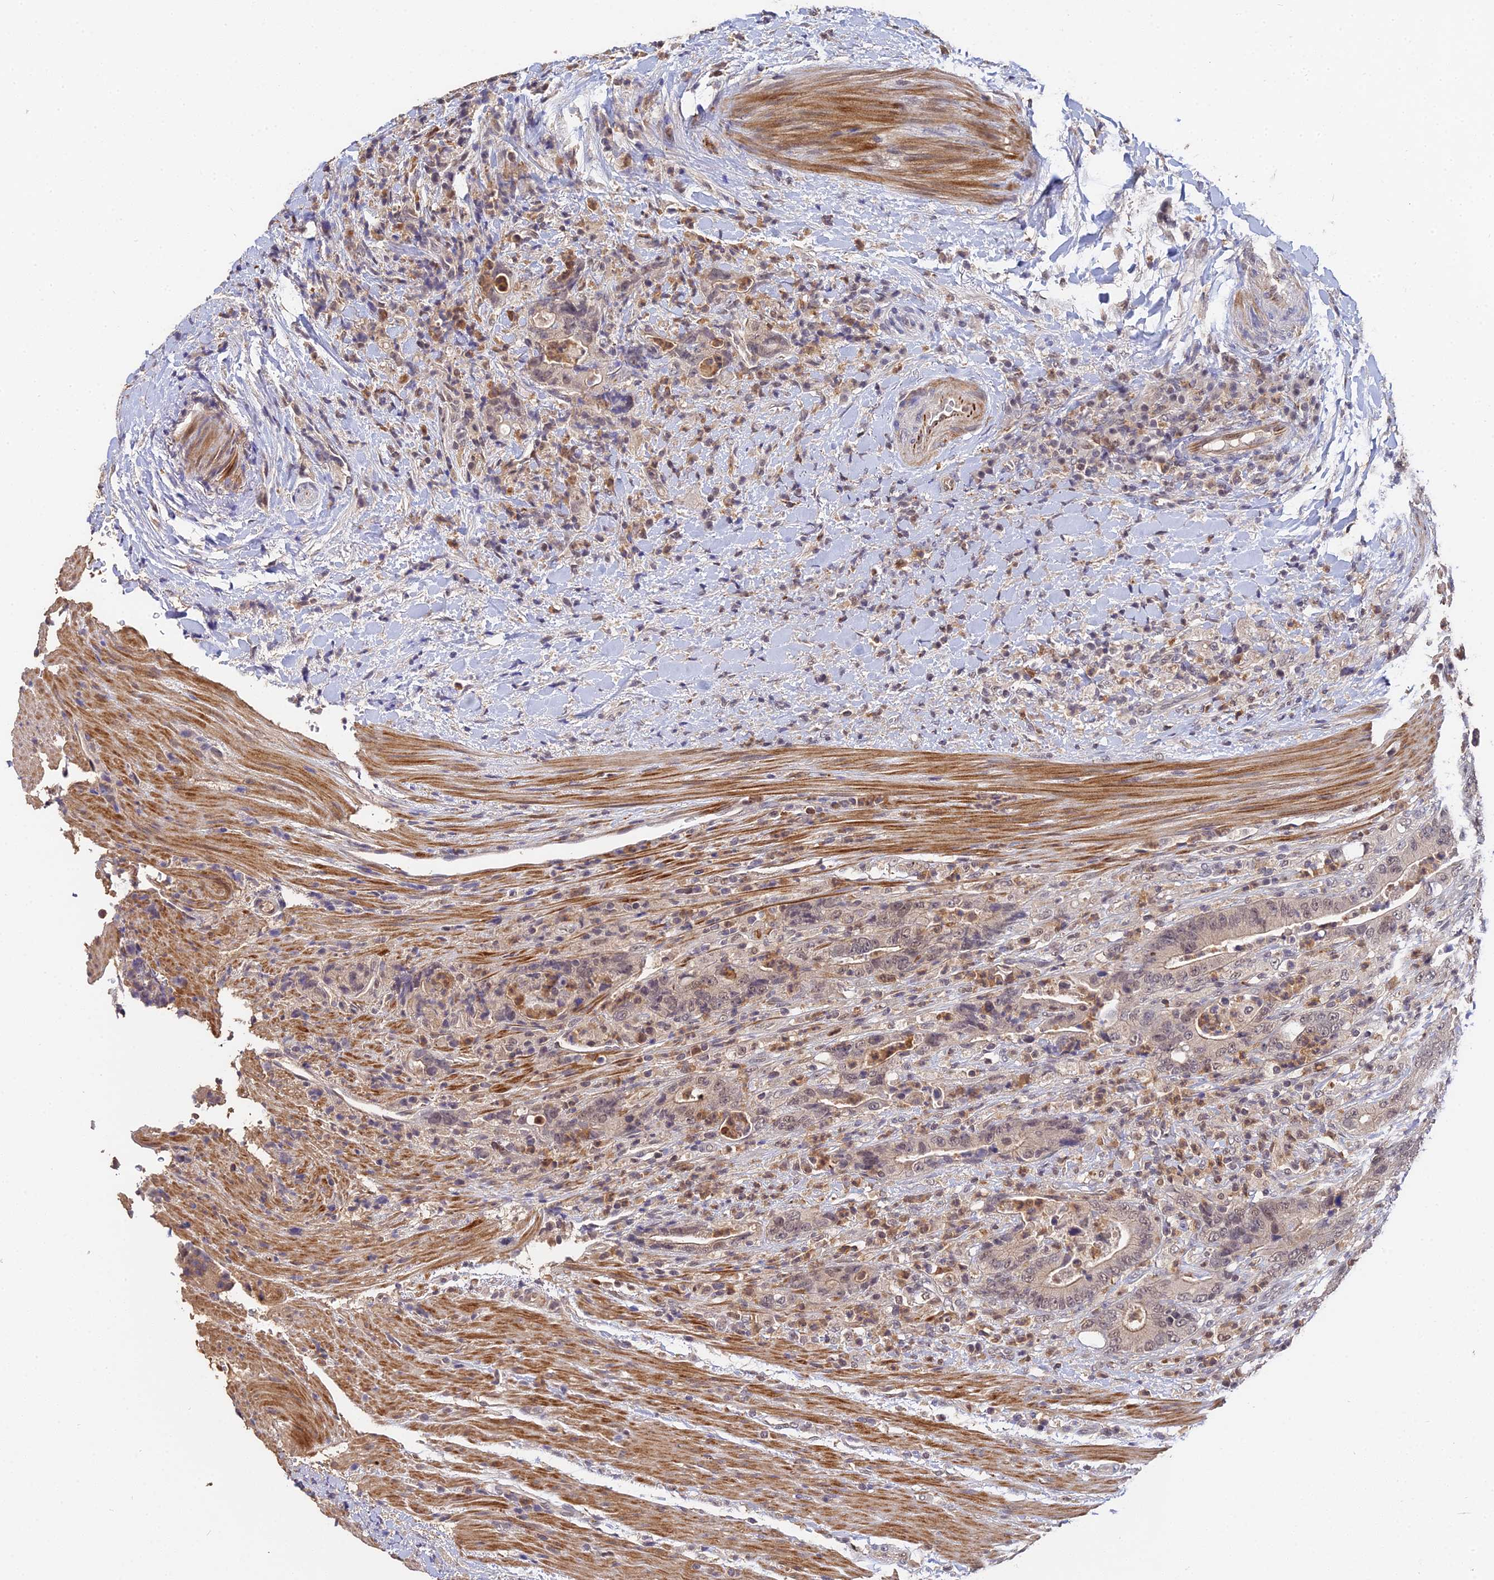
{"staining": {"intensity": "weak", "quantity": "25%-75%", "location": "cytoplasmic/membranous,nuclear"}, "tissue": "colorectal cancer", "cell_type": "Tumor cells", "image_type": "cancer", "snomed": [{"axis": "morphology", "description": "Adenocarcinoma, NOS"}, {"axis": "topography", "description": "Colon"}], "caption": "There is low levels of weak cytoplasmic/membranous and nuclear positivity in tumor cells of colorectal cancer (adenocarcinoma), as demonstrated by immunohistochemical staining (brown color).", "gene": "LSM5", "patient": {"sex": "female", "age": 75}}